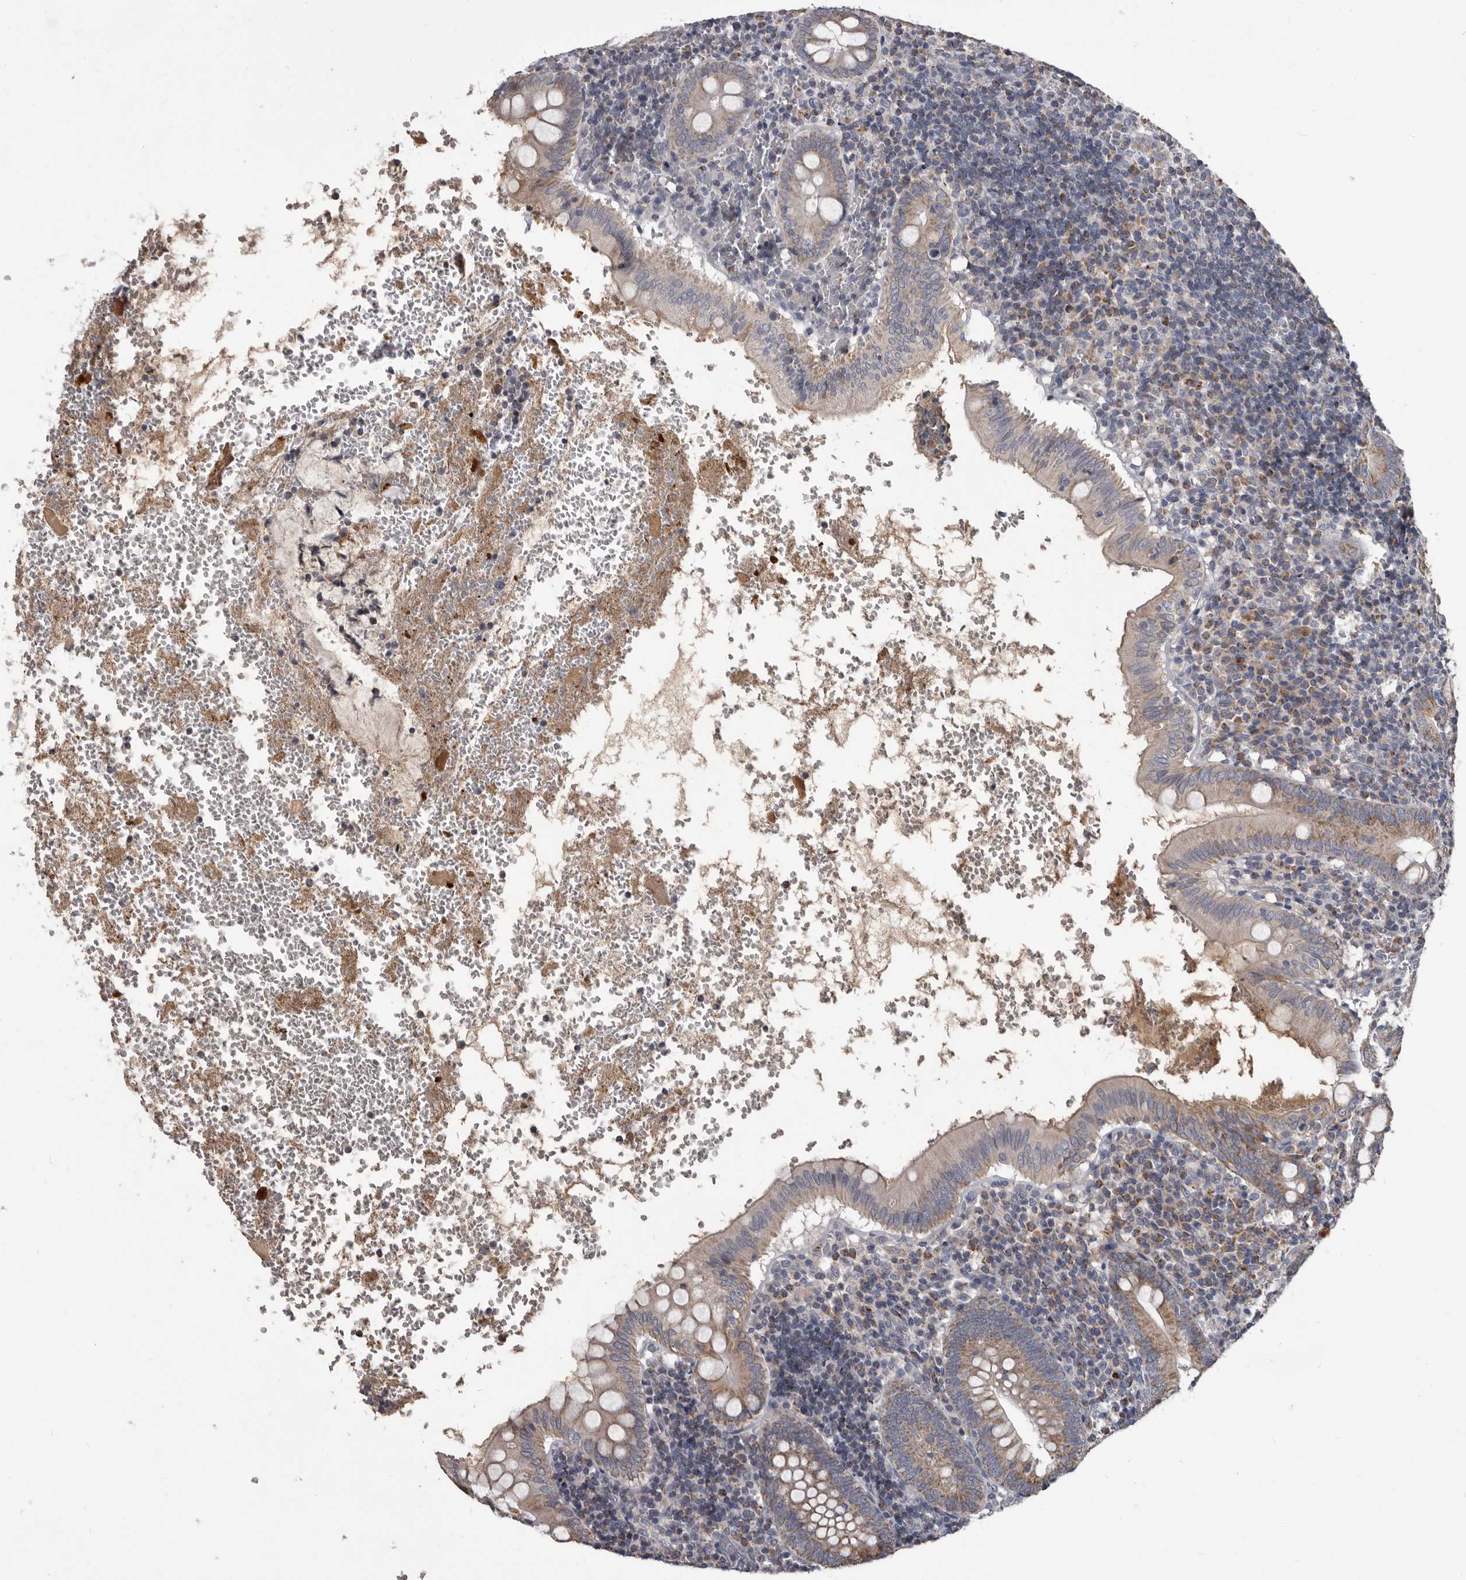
{"staining": {"intensity": "weak", "quantity": "25%-75%", "location": "cytoplasmic/membranous"}, "tissue": "appendix", "cell_type": "Glandular cells", "image_type": "normal", "snomed": [{"axis": "morphology", "description": "Normal tissue, NOS"}, {"axis": "topography", "description": "Appendix"}], "caption": "Brown immunohistochemical staining in benign appendix reveals weak cytoplasmic/membranous positivity in approximately 25%-75% of glandular cells. The protein of interest is shown in brown color, while the nuclei are stained blue.", "gene": "ALDH5A1", "patient": {"sex": "male", "age": 8}}